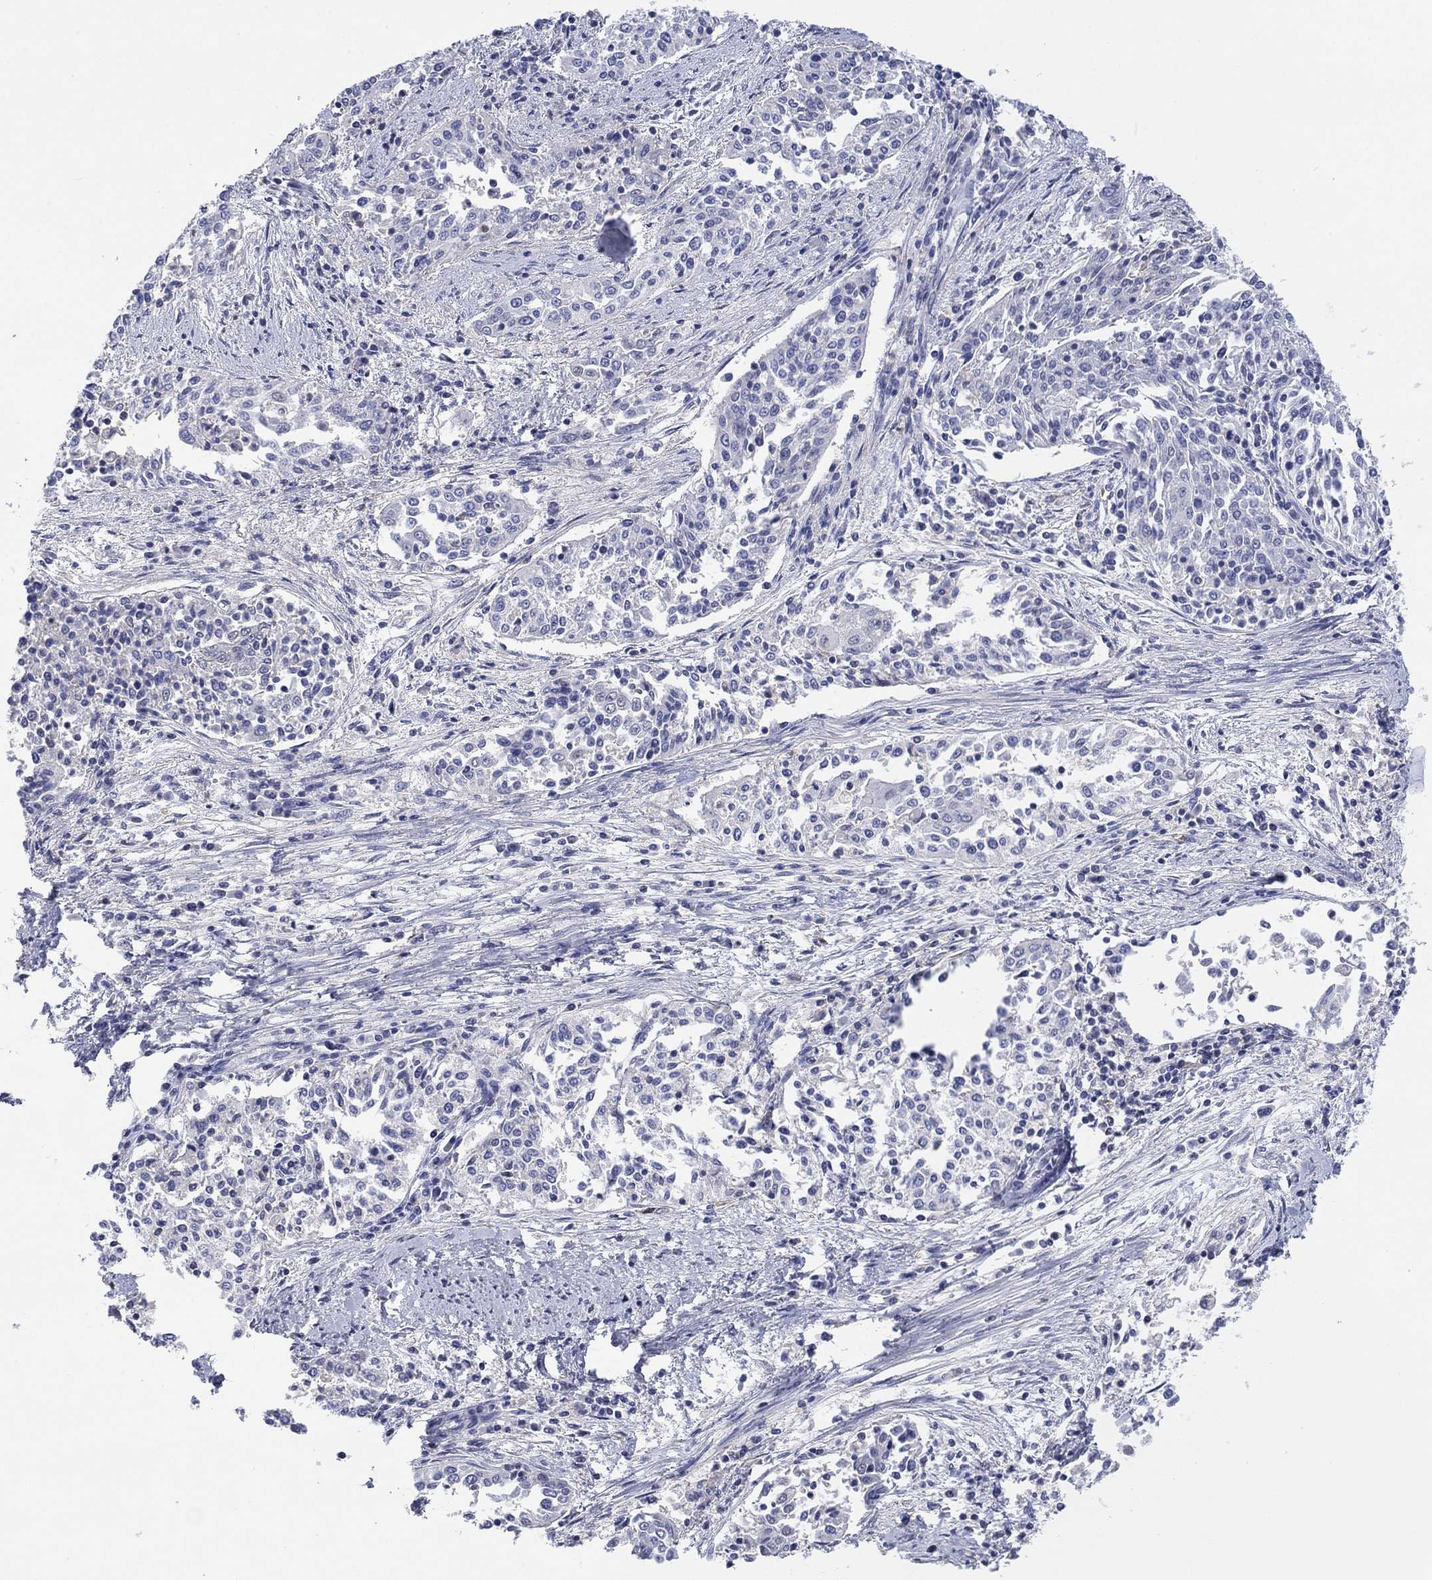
{"staining": {"intensity": "negative", "quantity": "none", "location": "none"}, "tissue": "cervical cancer", "cell_type": "Tumor cells", "image_type": "cancer", "snomed": [{"axis": "morphology", "description": "Squamous cell carcinoma, NOS"}, {"axis": "topography", "description": "Cervix"}], "caption": "High power microscopy photomicrograph of an immunohistochemistry photomicrograph of cervical cancer (squamous cell carcinoma), revealing no significant expression in tumor cells. (DAB (3,3'-diaminobenzidine) IHC visualized using brightfield microscopy, high magnification).", "gene": "FER1L6", "patient": {"sex": "female", "age": 41}}